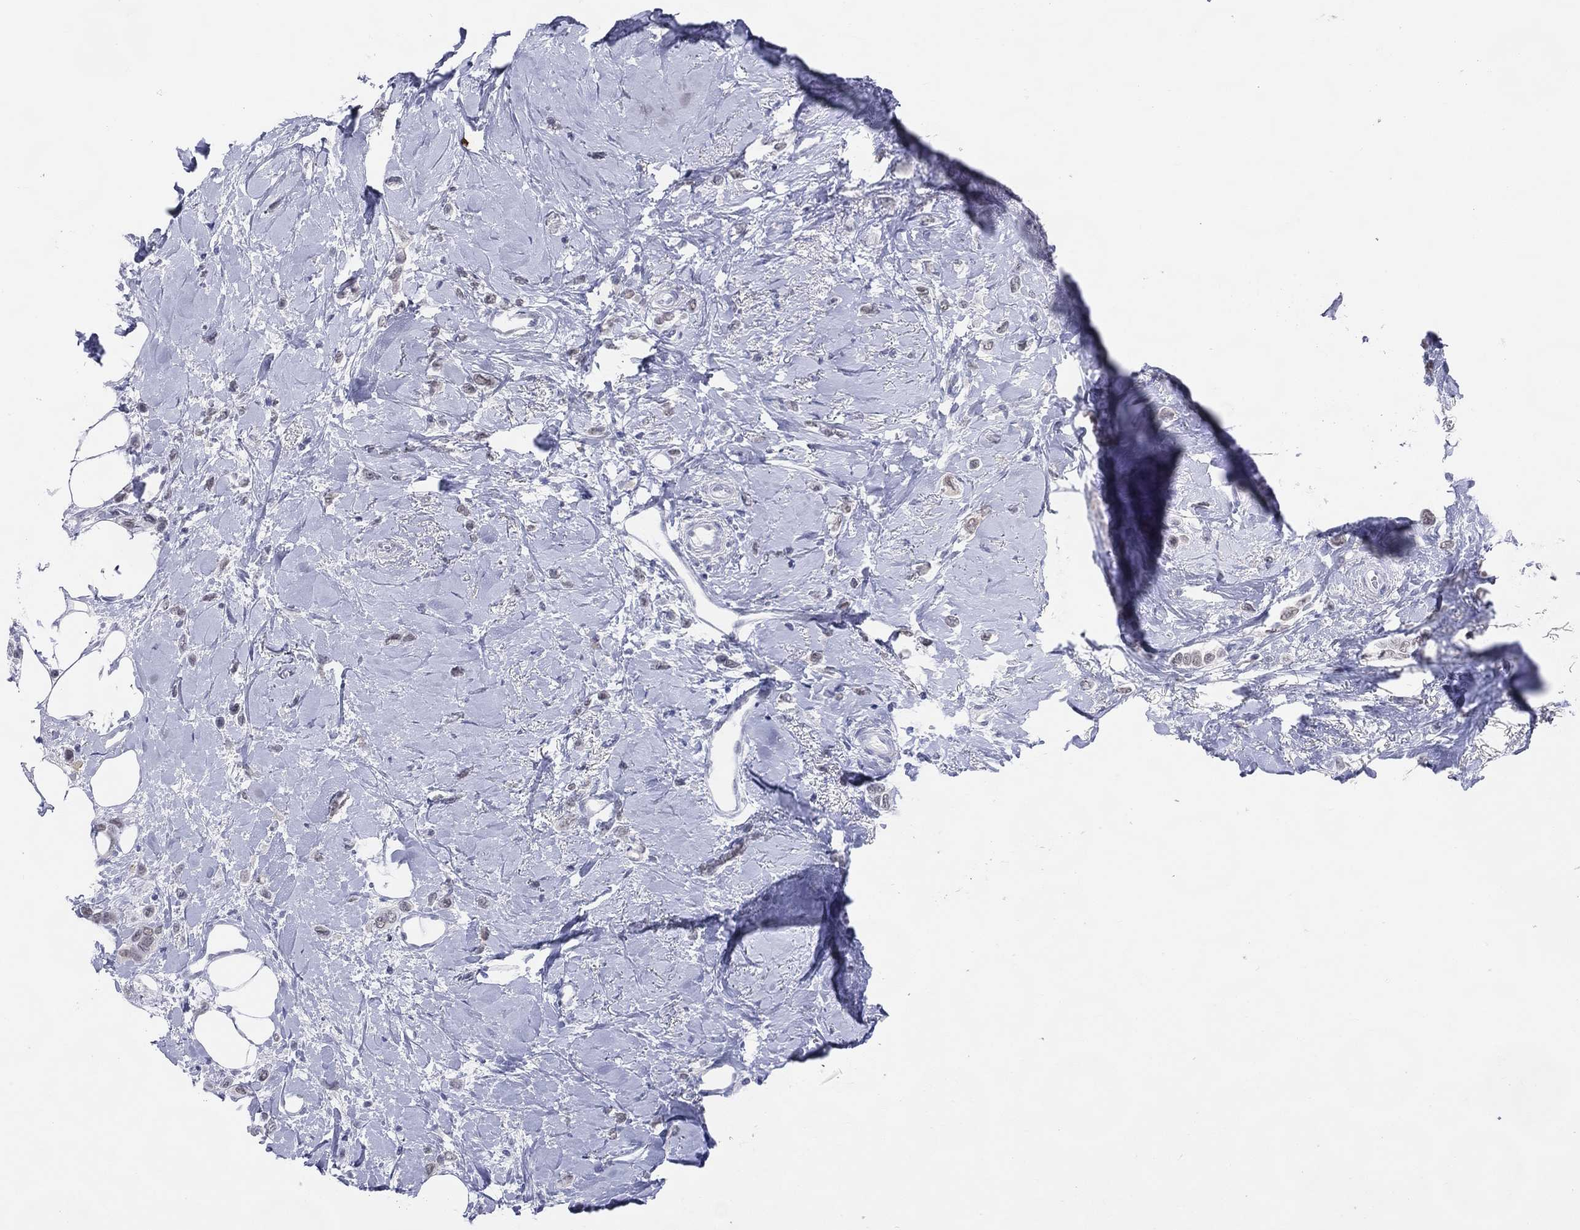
{"staining": {"intensity": "negative", "quantity": "none", "location": "none"}, "tissue": "breast cancer", "cell_type": "Tumor cells", "image_type": "cancer", "snomed": [{"axis": "morphology", "description": "Lobular carcinoma"}, {"axis": "topography", "description": "Breast"}], "caption": "DAB immunohistochemical staining of human breast cancer (lobular carcinoma) displays no significant expression in tumor cells.", "gene": "CFAP58", "patient": {"sex": "female", "age": 66}}